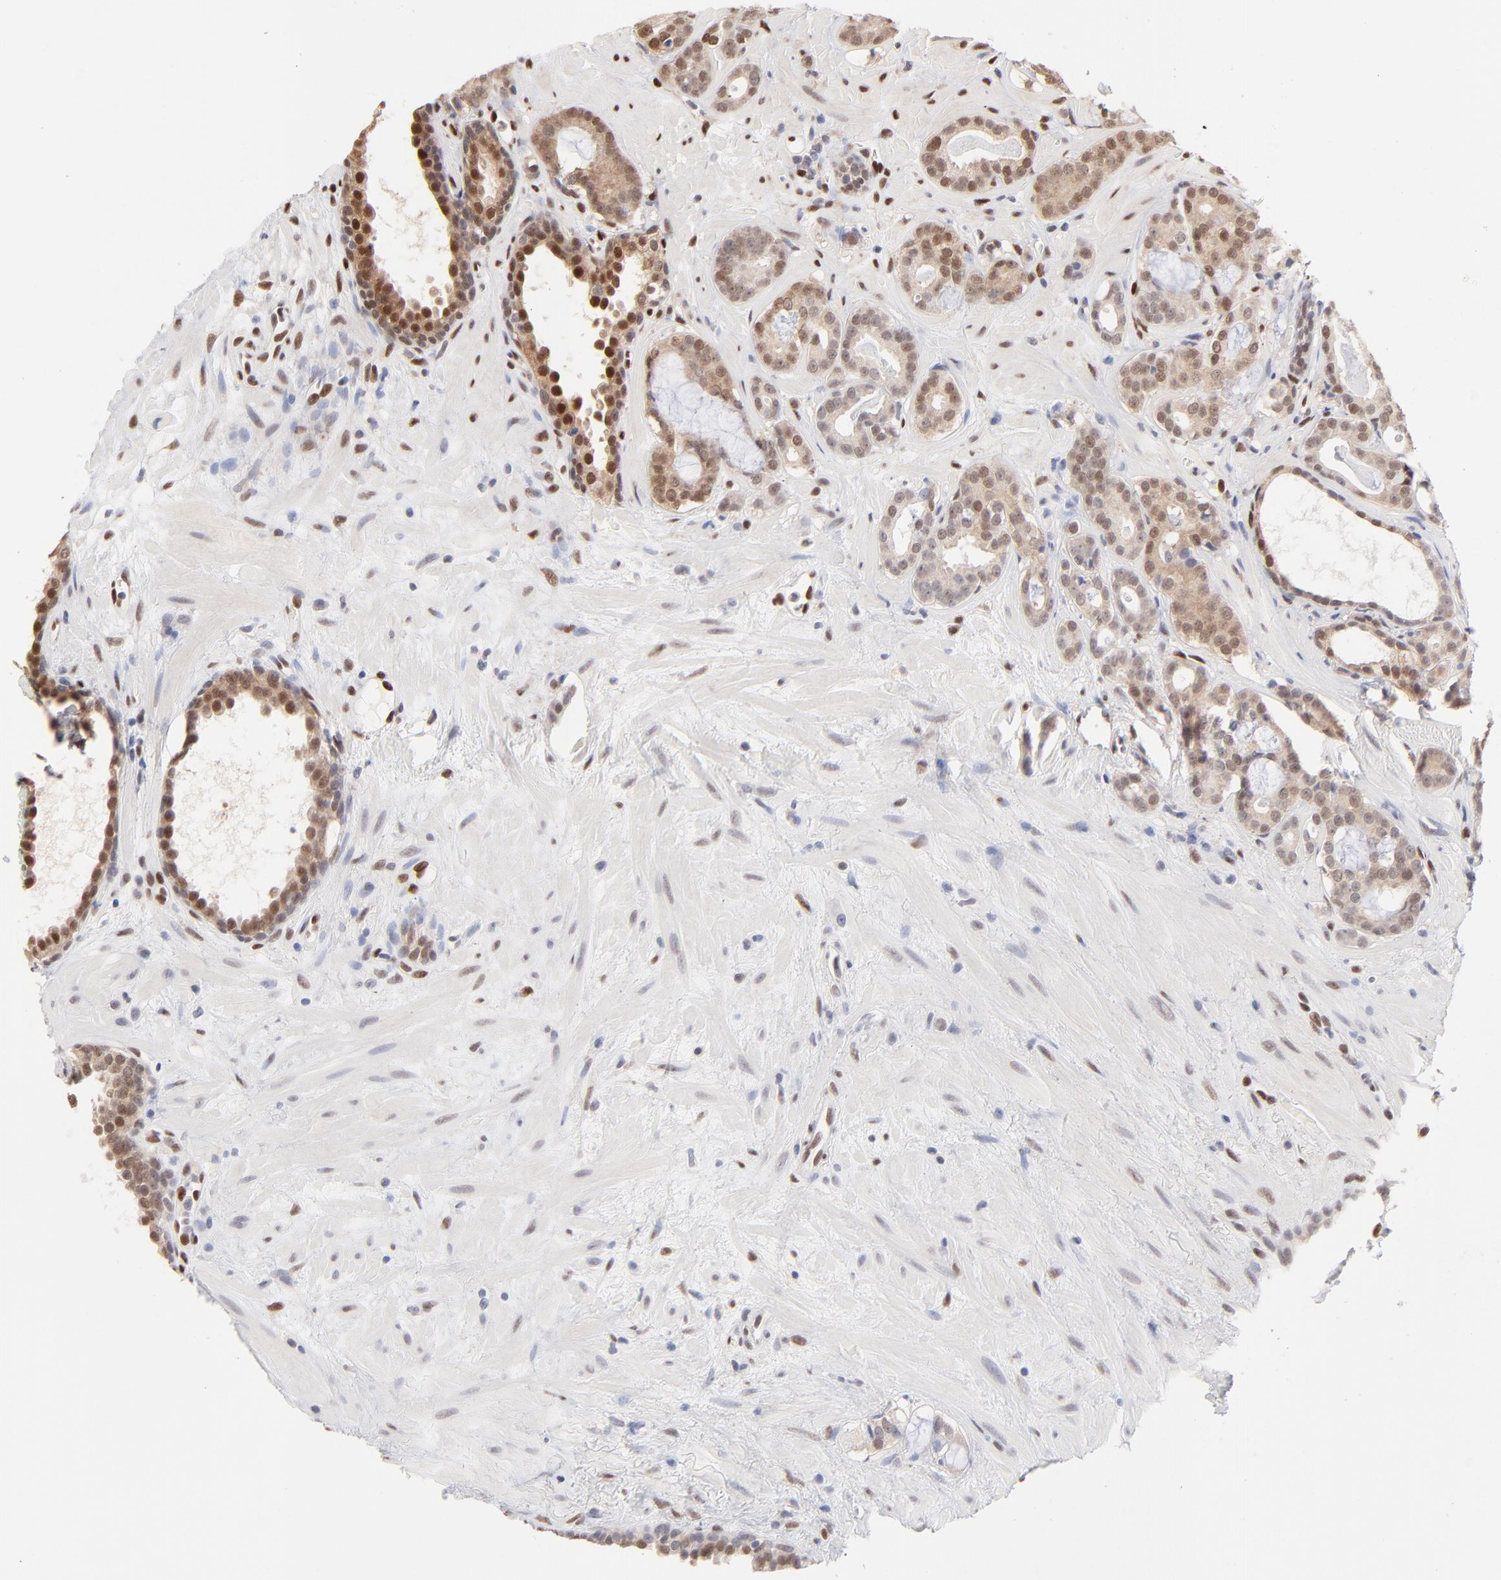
{"staining": {"intensity": "moderate", "quantity": "25%-75%", "location": "nuclear"}, "tissue": "prostate cancer", "cell_type": "Tumor cells", "image_type": "cancer", "snomed": [{"axis": "morphology", "description": "Adenocarcinoma, Low grade"}, {"axis": "topography", "description": "Prostate"}], "caption": "A histopathology image showing moderate nuclear positivity in about 25%-75% of tumor cells in prostate cancer, as visualized by brown immunohistochemical staining.", "gene": "STAT3", "patient": {"sex": "male", "age": 57}}